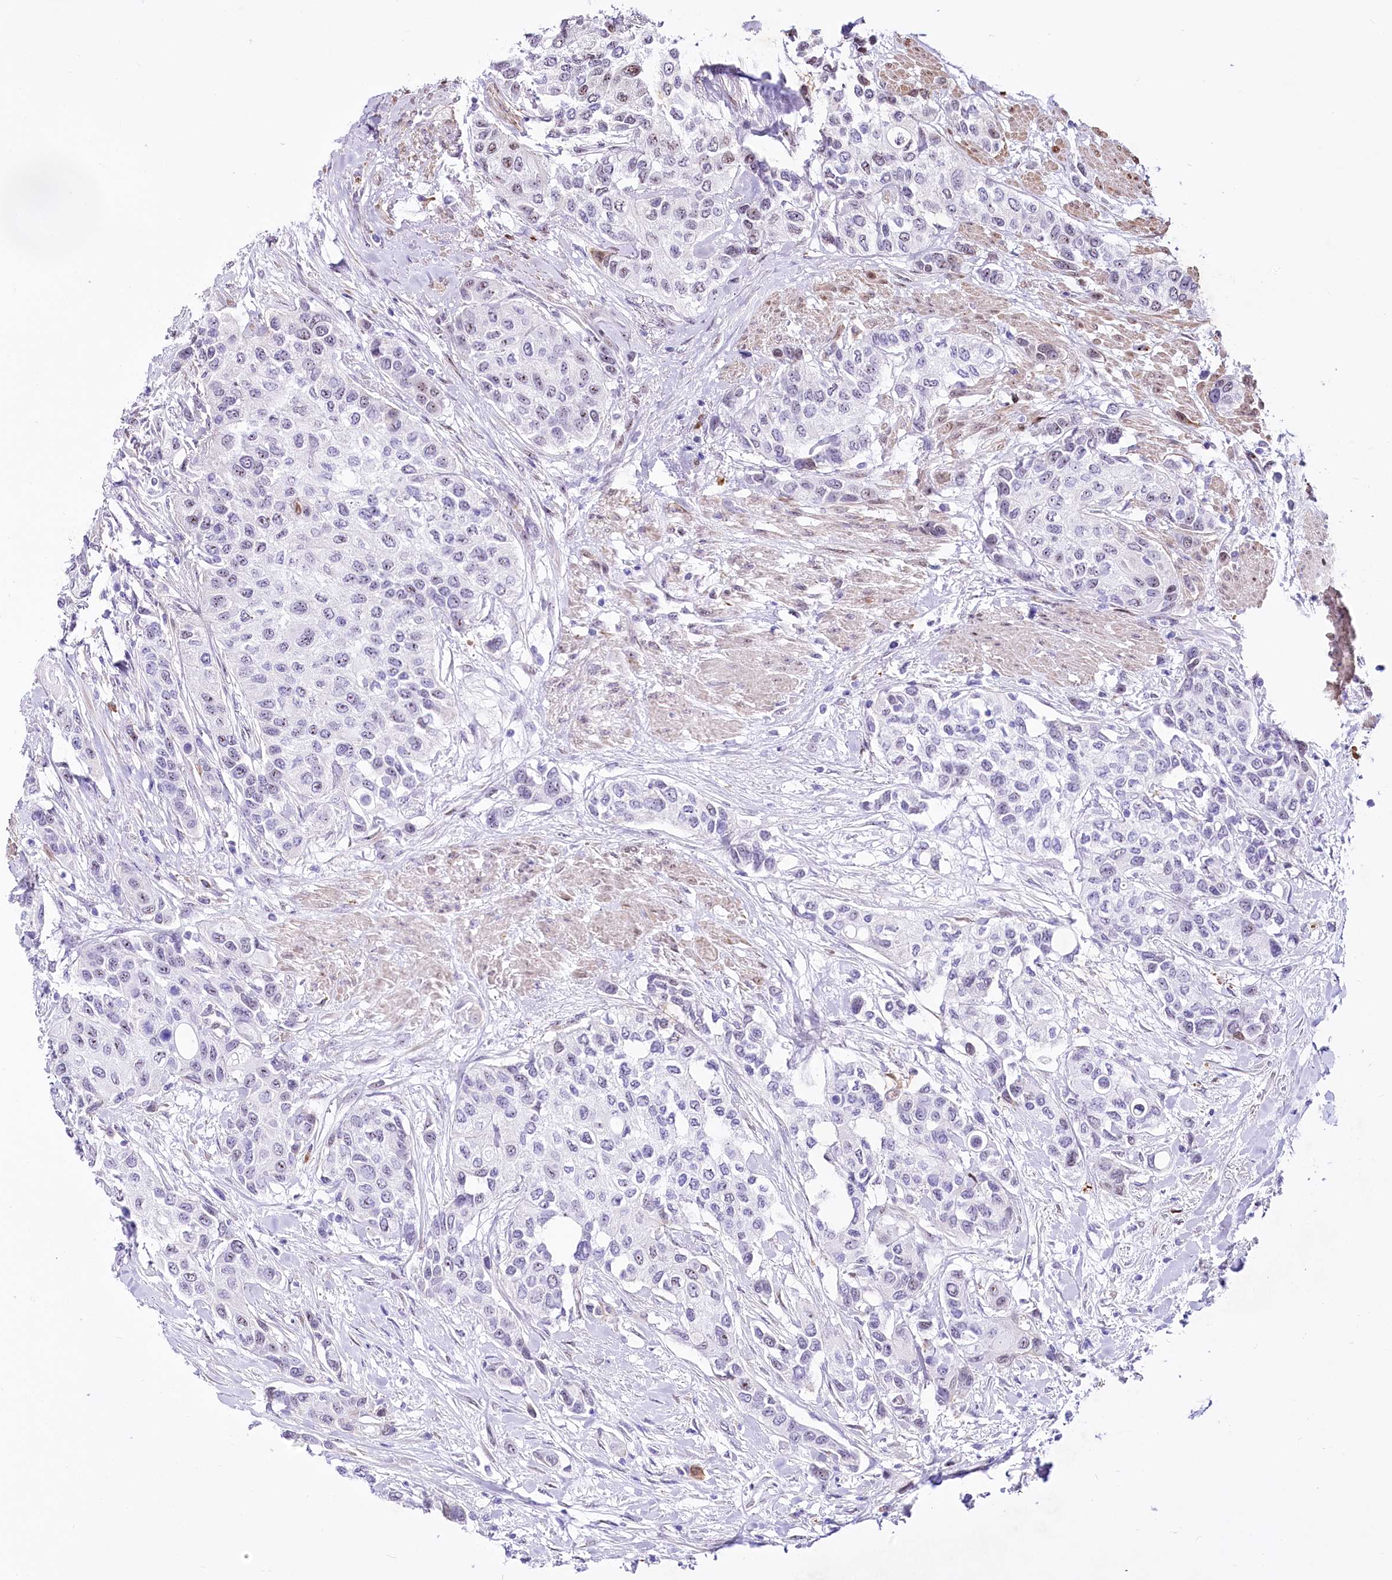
{"staining": {"intensity": "negative", "quantity": "none", "location": "none"}, "tissue": "urothelial cancer", "cell_type": "Tumor cells", "image_type": "cancer", "snomed": [{"axis": "morphology", "description": "Normal tissue, NOS"}, {"axis": "morphology", "description": "Urothelial carcinoma, High grade"}, {"axis": "topography", "description": "Vascular tissue"}, {"axis": "topography", "description": "Urinary bladder"}], "caption": "Image shows no protein expression in tumor cells of urothelial cancer tissue. Brightfield microscopy of immunohistochemistry stained with DAB (brown) and hematoxylin (blue), captured at high magnification.", "gene": "PTMS", "patient": {"sex": "female", "age": 56}}